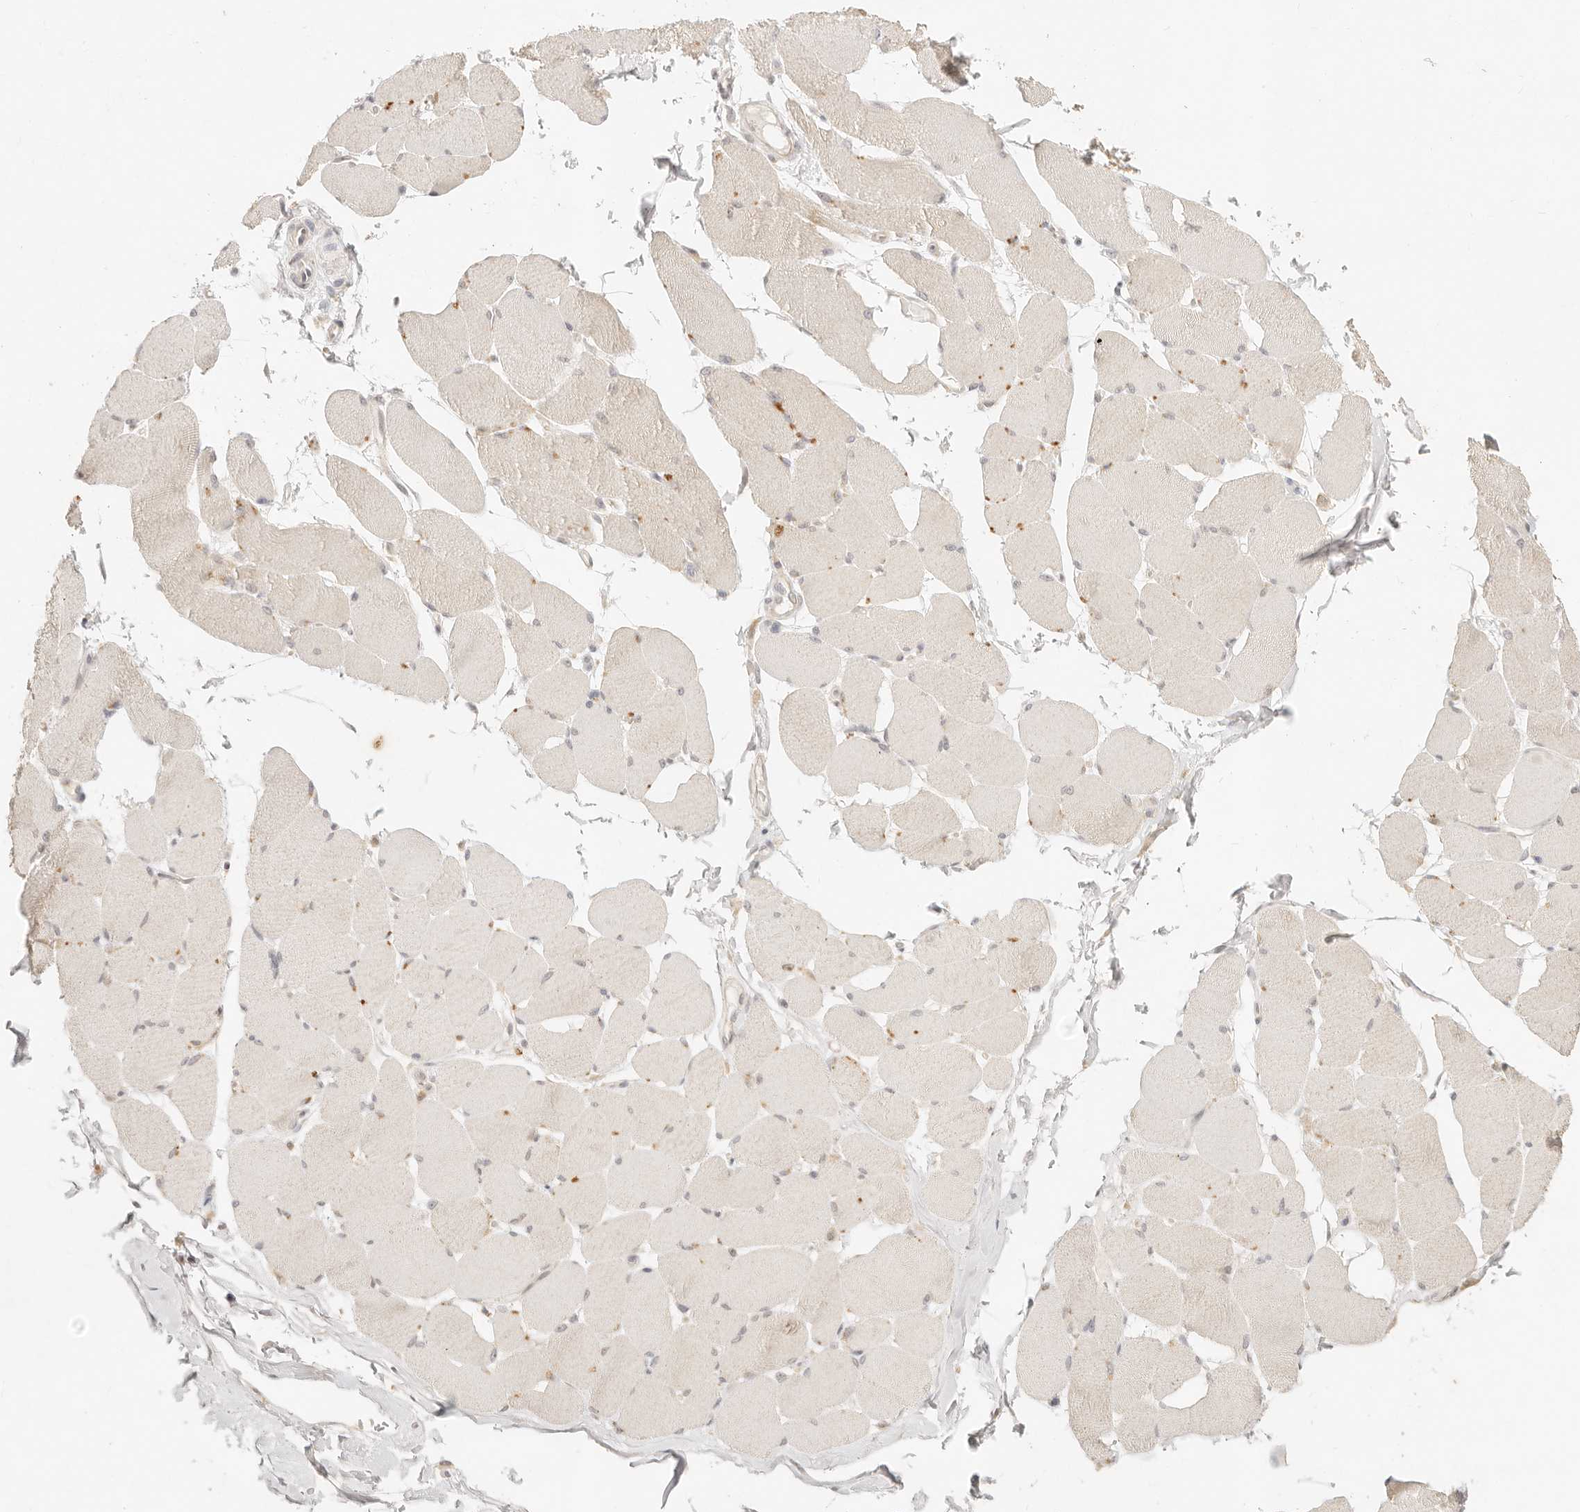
{"staining": {"intensity": "weak", "quantity": "25%-75%", "location": "cytoplasmic/membranous"}, "tissue": "skeletal muscle", "cell_type": "Myocytes", "image_type": "normal", "snomed": [{"axis": "morphology", "description": "Normal tissue, NOS"}, {"axis": "topography", "description": "Skin"}, {"axis": "topography", "description": "Skeletal muscle"}], "caption": "IHC photomicrograph of unremarkable human skeletal muscle stained for a protein (brown), which displays low levels of weak cytoplasmic/membranous positivity in approximately 25%-75% of myocytes.", "gene": "GPR156", "patient": {"sex": "male", "age": 83}}